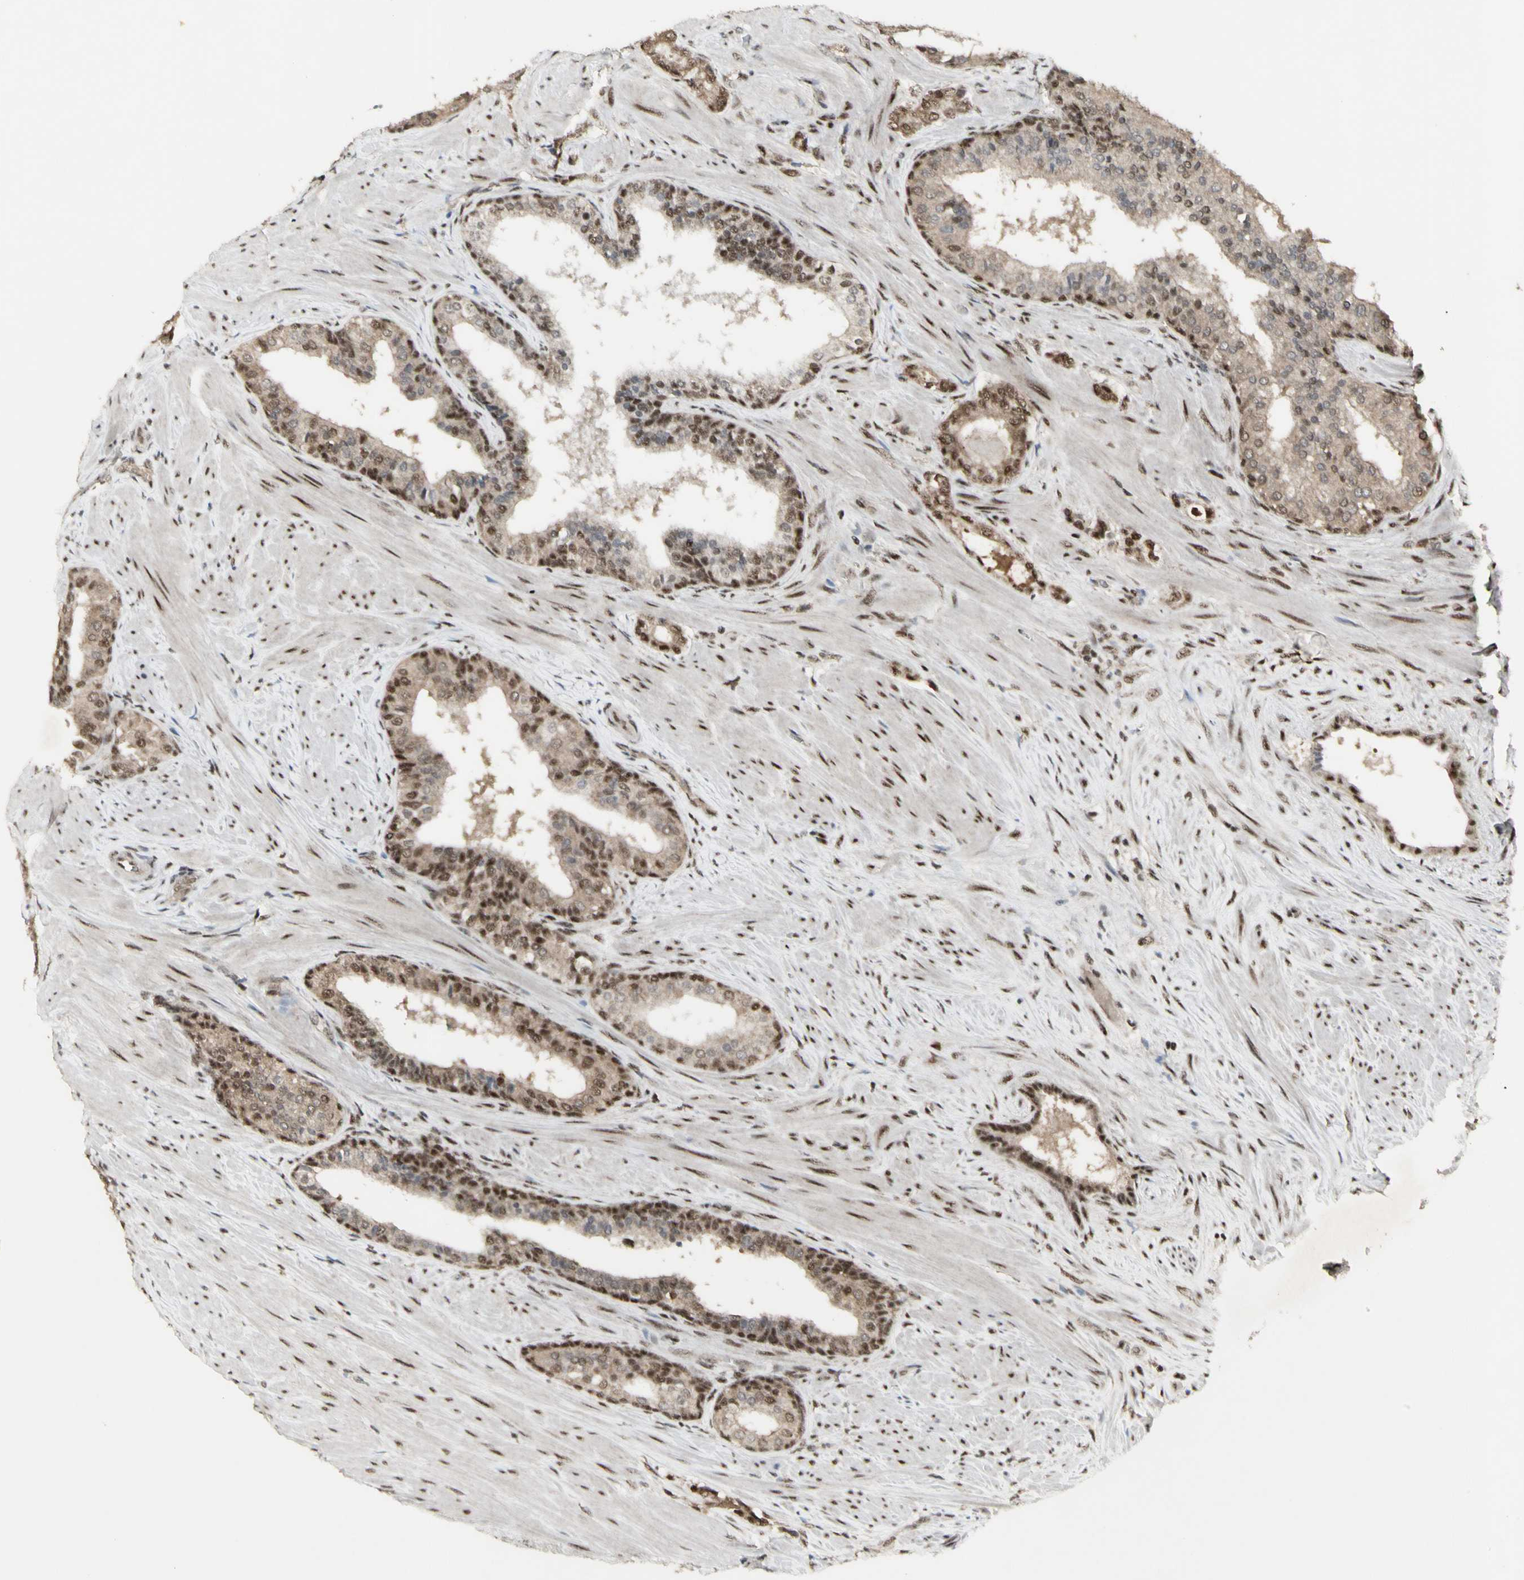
{"staining": {"intensity": "moderate", "quantity": "25%-75%", "location": "nuclear"}, "tissue": "prostate cancer", "cell_type": "Tumor cells", "image_type": "cancer", "snomed": [{"axis": "morphology", "description": "Adenocarcinoma, Low grade"}, {"axis": "topography", "description": "Prostate"}], "caption": "Protein analysis of prostate cancer (adenocarcinoma (low-grade)) tissue shows moderate nuclear staining in about 25%-75% of tumor cells.", "gene": "CCNT1", "patient": {"sex": "male", "age": 60}}